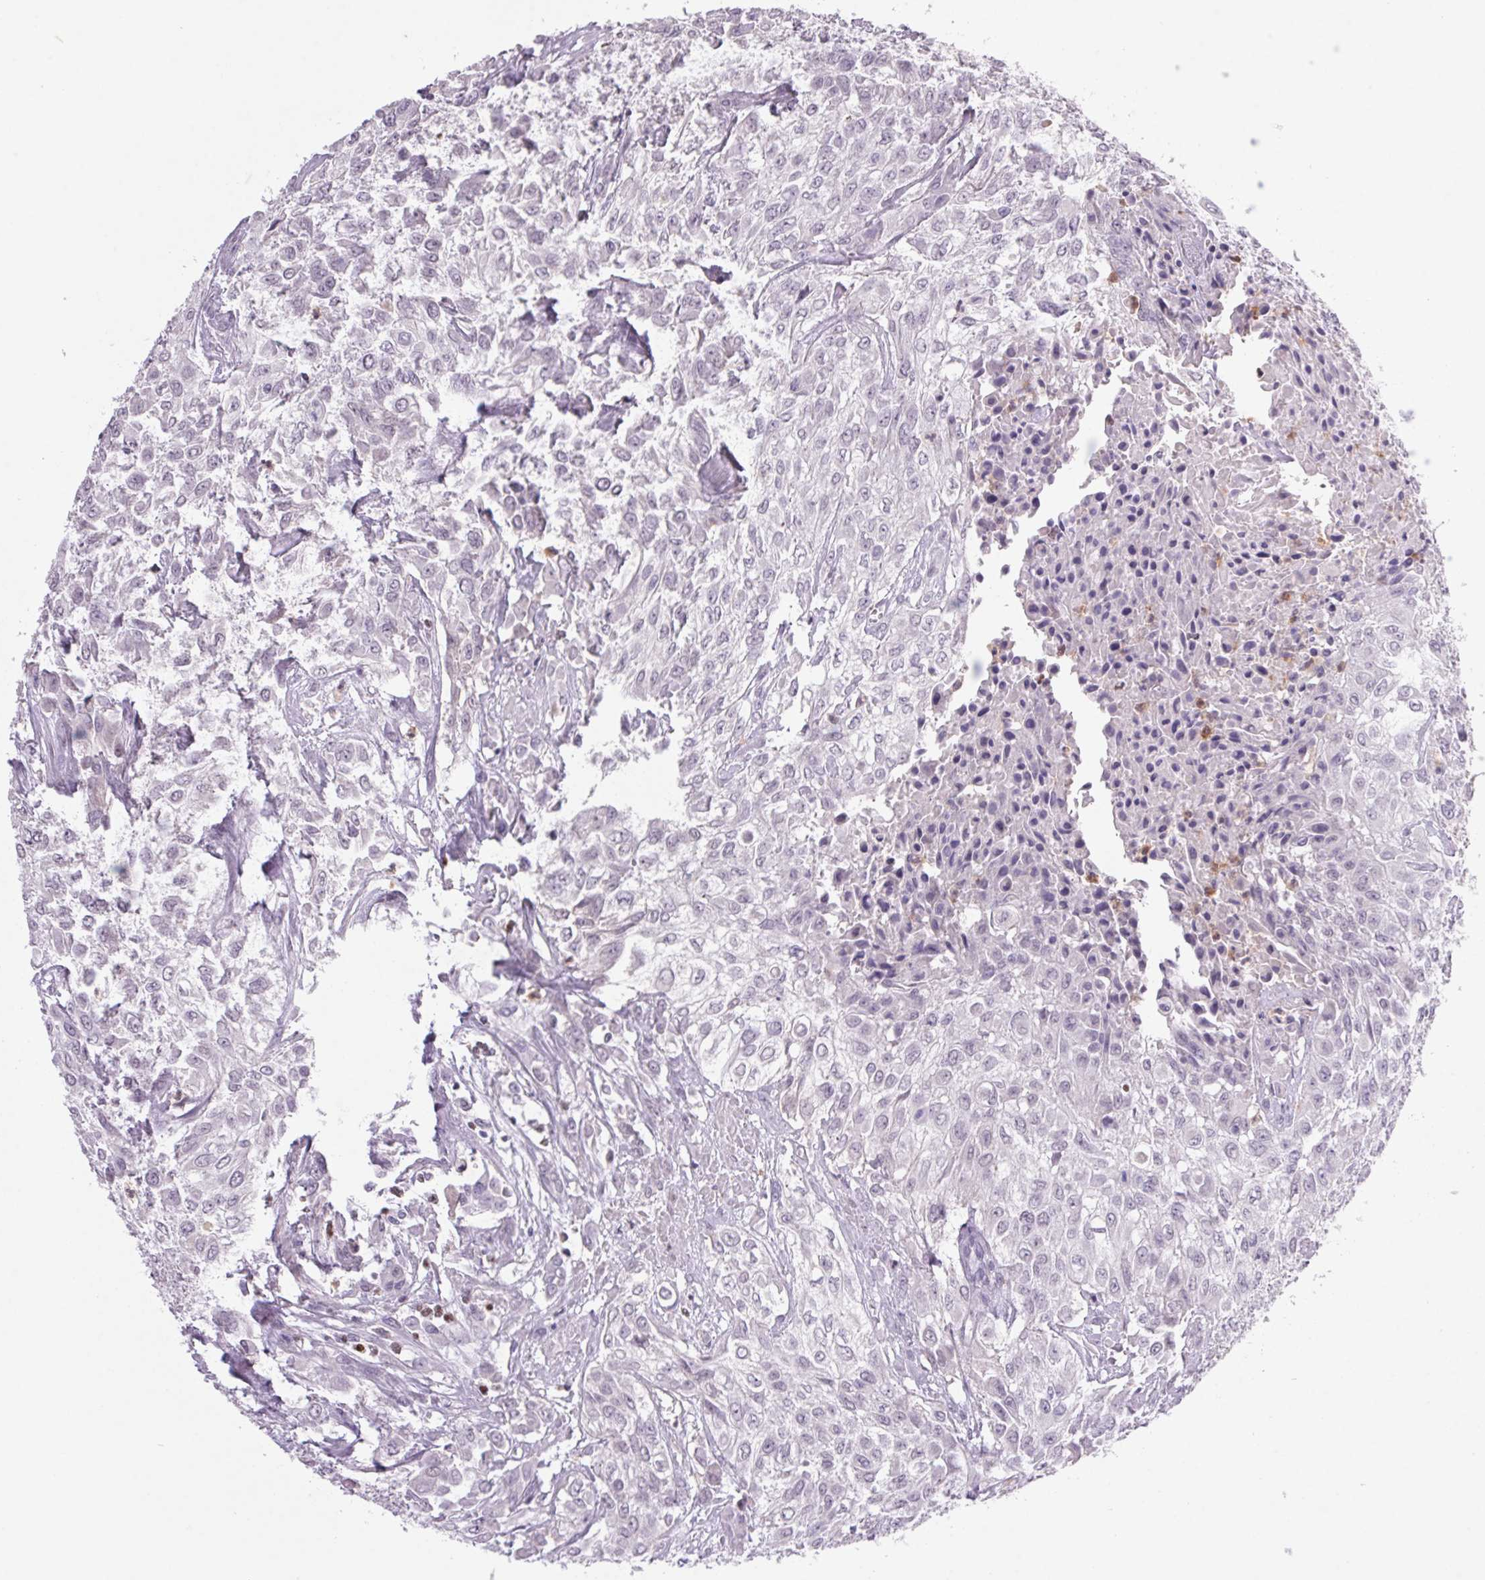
{"staining": {"intensity": "negative", "quantity": "none", "location": "none"}, "tissue": "urothelial cancer", "cell_type": "Tumor cells", "image_type": "cancer", "snomed": [{"axis": "morphology", "description": "Urothelial carcinoma, High grade"}, {"axis": "topography", "description": "Urinary bladder"}], "caption": "High power microscopy photomicrograph of an immunohistochemistry histopathology image of urothelial carcinoma (high-grade), revealing no significant positivity in tumor cells. (Immunohistochemistry, brightfield microscopy, high magnification).", "gene": "TRDN", "patient": {"sex": "male", "age": 57}}